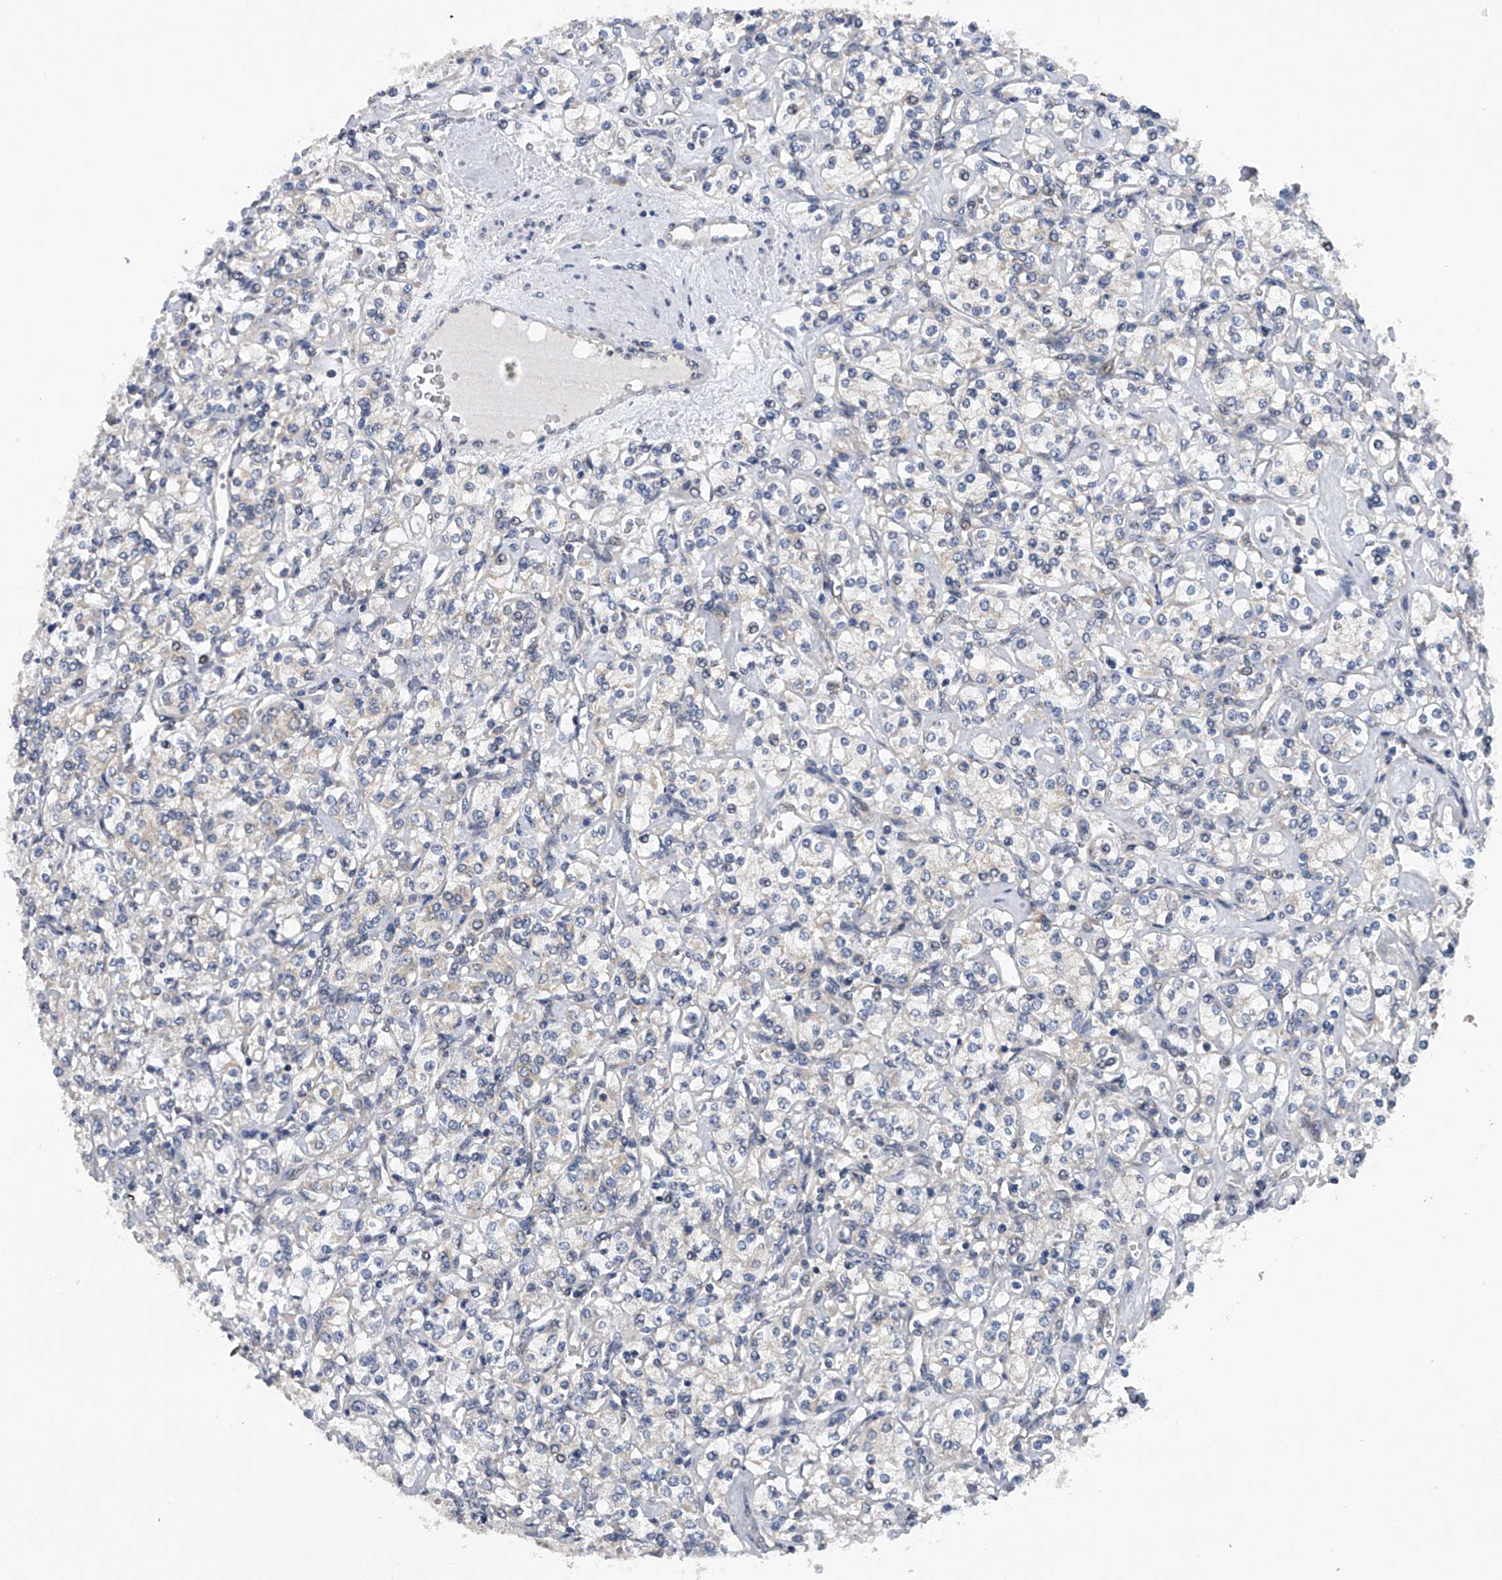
{"staining": {"intensity": "negative", "quantity": "none", "location": "none"}, "tissue": "renal cancer", "cell_type": "Tumor cells", "image_type": "cancer", "snomed": [{"axis": "morphology", "description": "Adenocarcinoma, NOS"}, {"axis": "topography", "description": "Kidney"}], "caption": "There is no significant positivity in tumor cells of renal cancer. (DAB (3,3'-diaminobenzidine) IHC with hematoxylin counter stain).", "gene": "RNF5", "patient": {"sex": "male", "age": 77}}